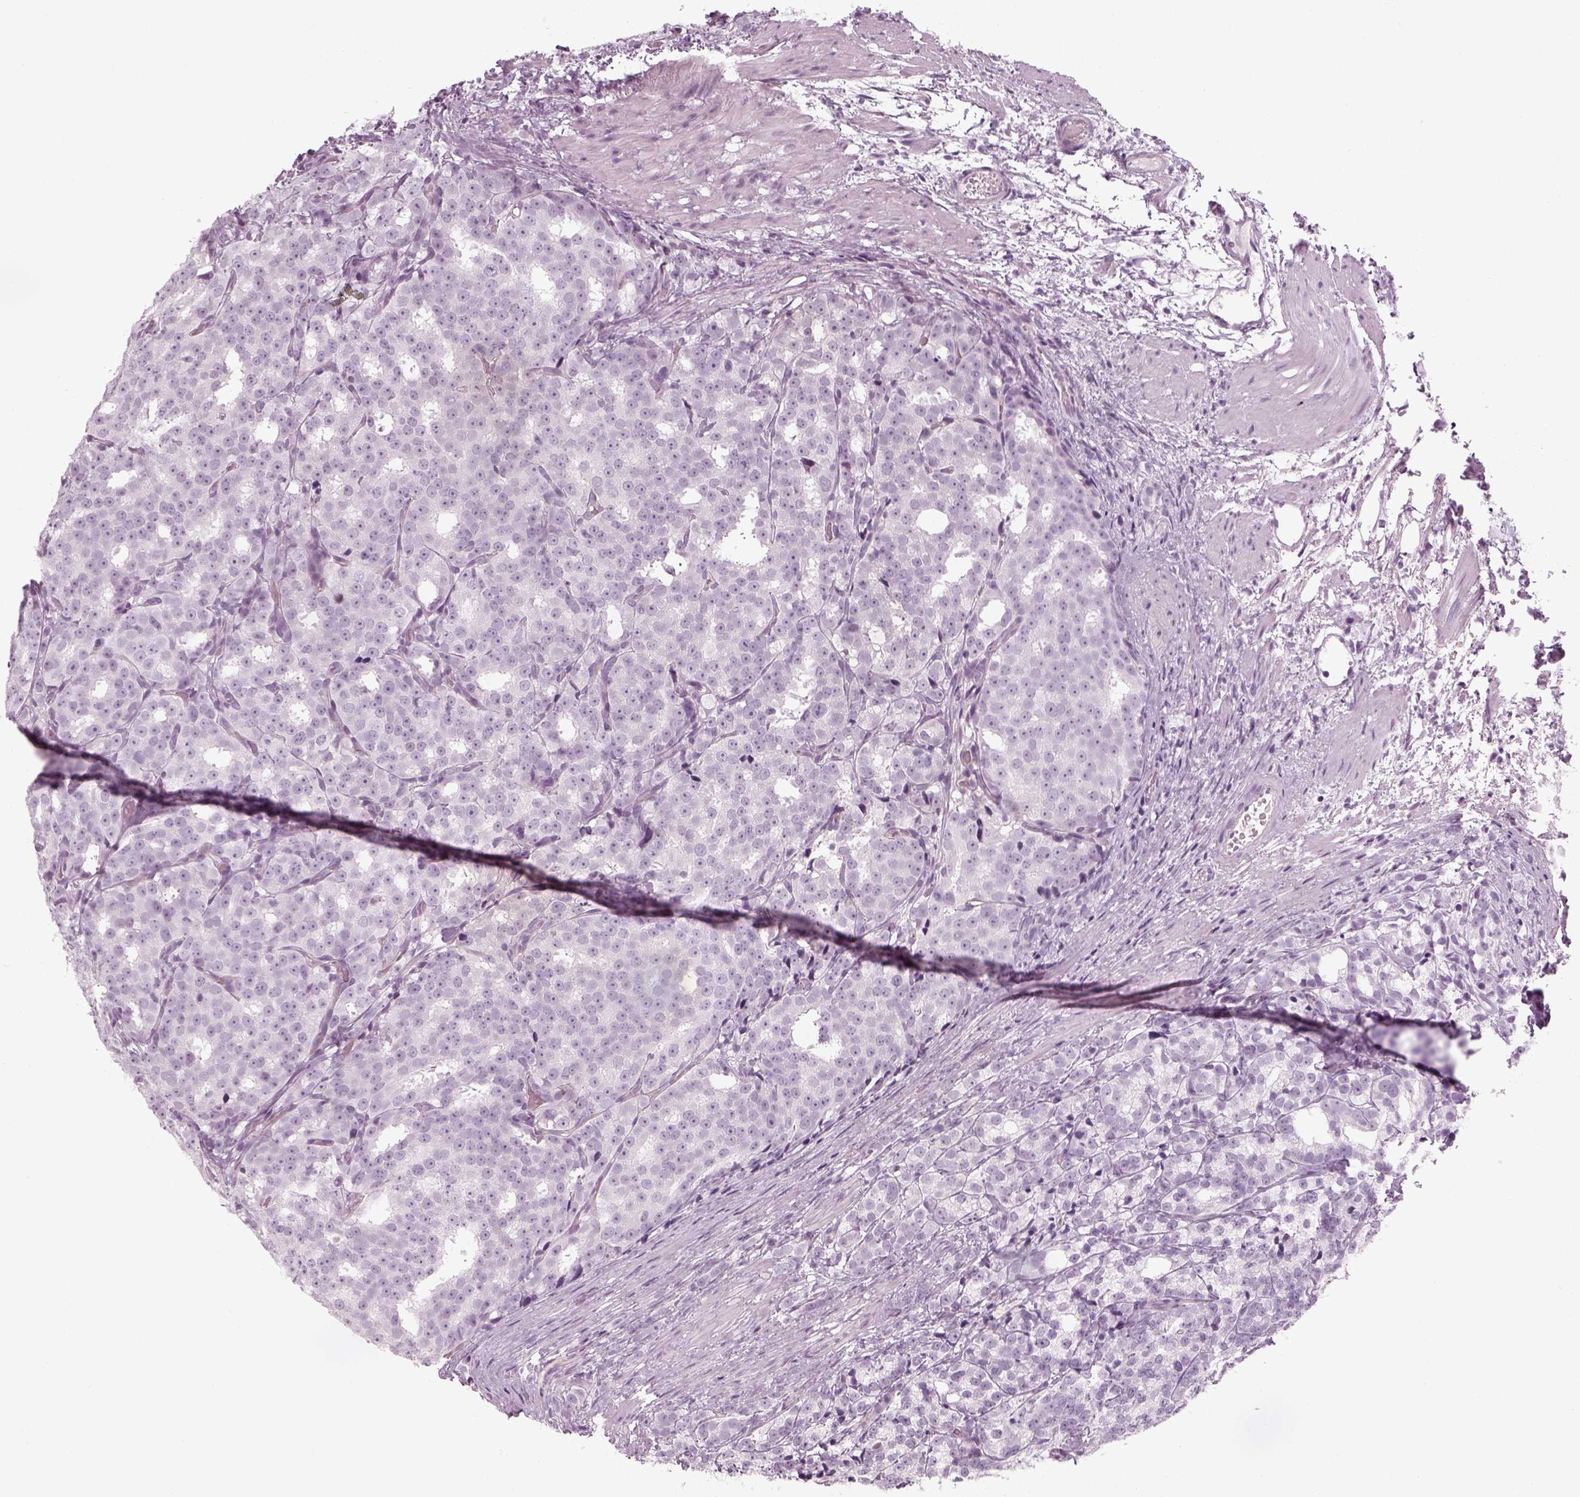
{"staining": {"intensity": "negative", "quantity": "none", "location": "none"}, "tissue": "prostate cancer", "cell_type": "Tumor cells", "image_type": "cancer", "snomed": [{"axis": "morphology", "description": "Adenocarcinoma, High grade"}, {"axis": "topography", "description": "Prostate"}], "caption": "The micrograph shows no significant positivity in tumor cells of prostate cancer.", "gene": "GAS2L2", "patient": {"sex": "male", "age": 53}}